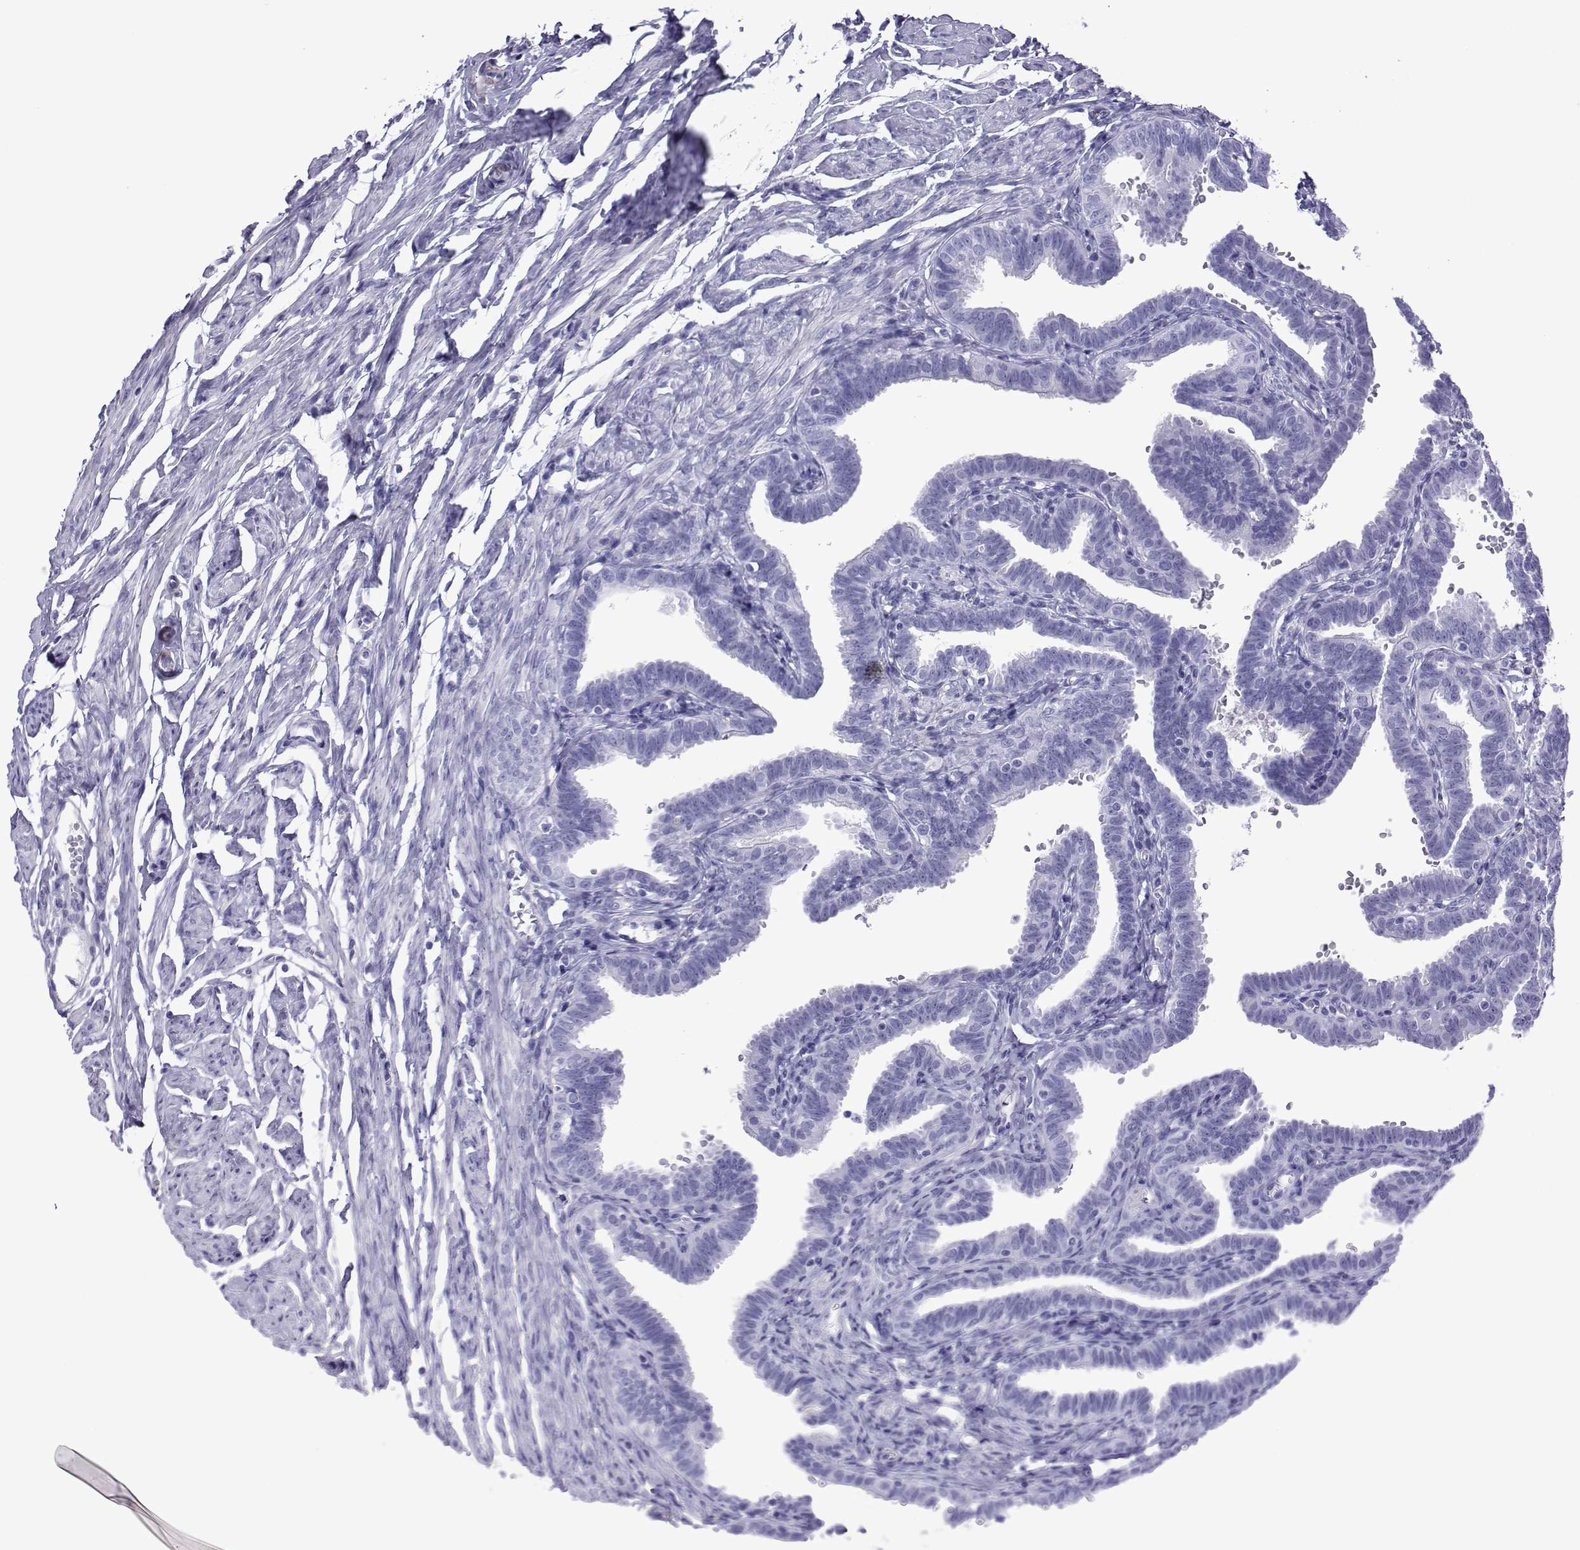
{"staining": {"intensity": "negative", "quantity": "none", "location": "none"}, "tissue": "fallopian tube", "cell_type": "Glandular cells", "image_type": "normal", "snomed": [{"axis": "morphology", "description": "Normal tissue, NOS"}, {"axis": "topography", "description": "Fallopian tube"}, {"axis": "topography", "description": "Ovary"}], "caption": "Immunohistochemical staining of unremarkable fallopian tube exhibits no significant staining in glandular cells. (Brightfield microscopy of DAB (3,3'-diaminobenzidine) immunohistochemistry at high magnification).", "gene": "SPANXA1", "patient": {"sex": "female", "age": 57}}